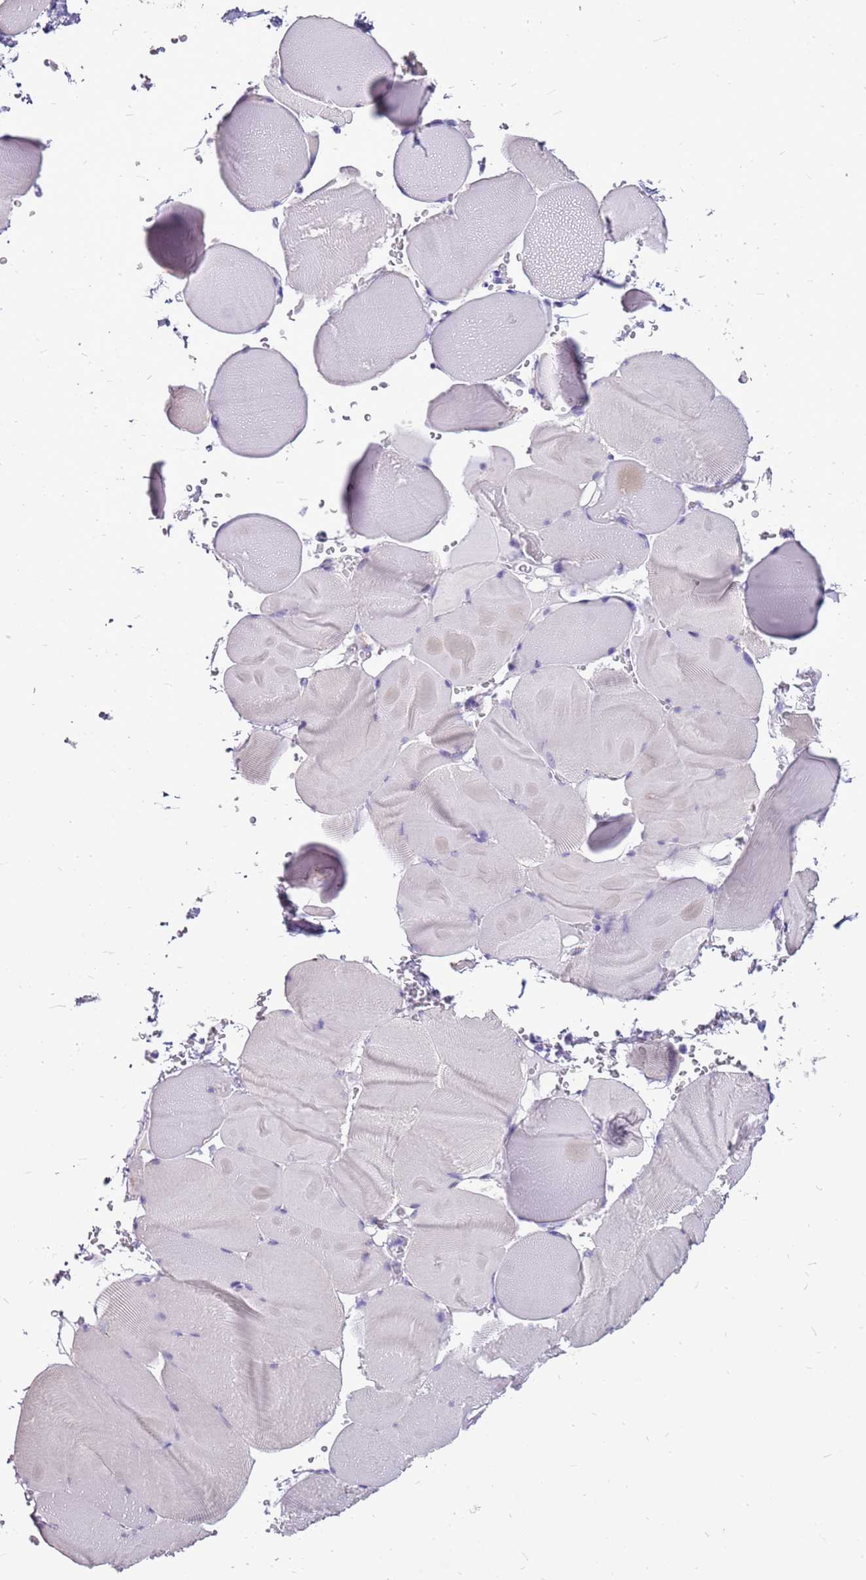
{"staining": {"intensity": "negative", "quantity": "none", "location": "none"}, "tissue": "skeletal muscle", "cell_type": "Myocytes", "image_type": "normal", "snomed": [{"axis": "morphology", "description": "Normal tissue, NOS"}, {"axis": "topography", "description": "Skeletal muscle"}], "caption": "This photomicrograph is of normal skeletal muscle stained with immunohistochemistry (IHC) to label a protein in brown with the nuclei are counter-stained blue. There is no expression in myocytes.", "gene": "ACSS3", "patient": {"sex": "male", "age": 62}}